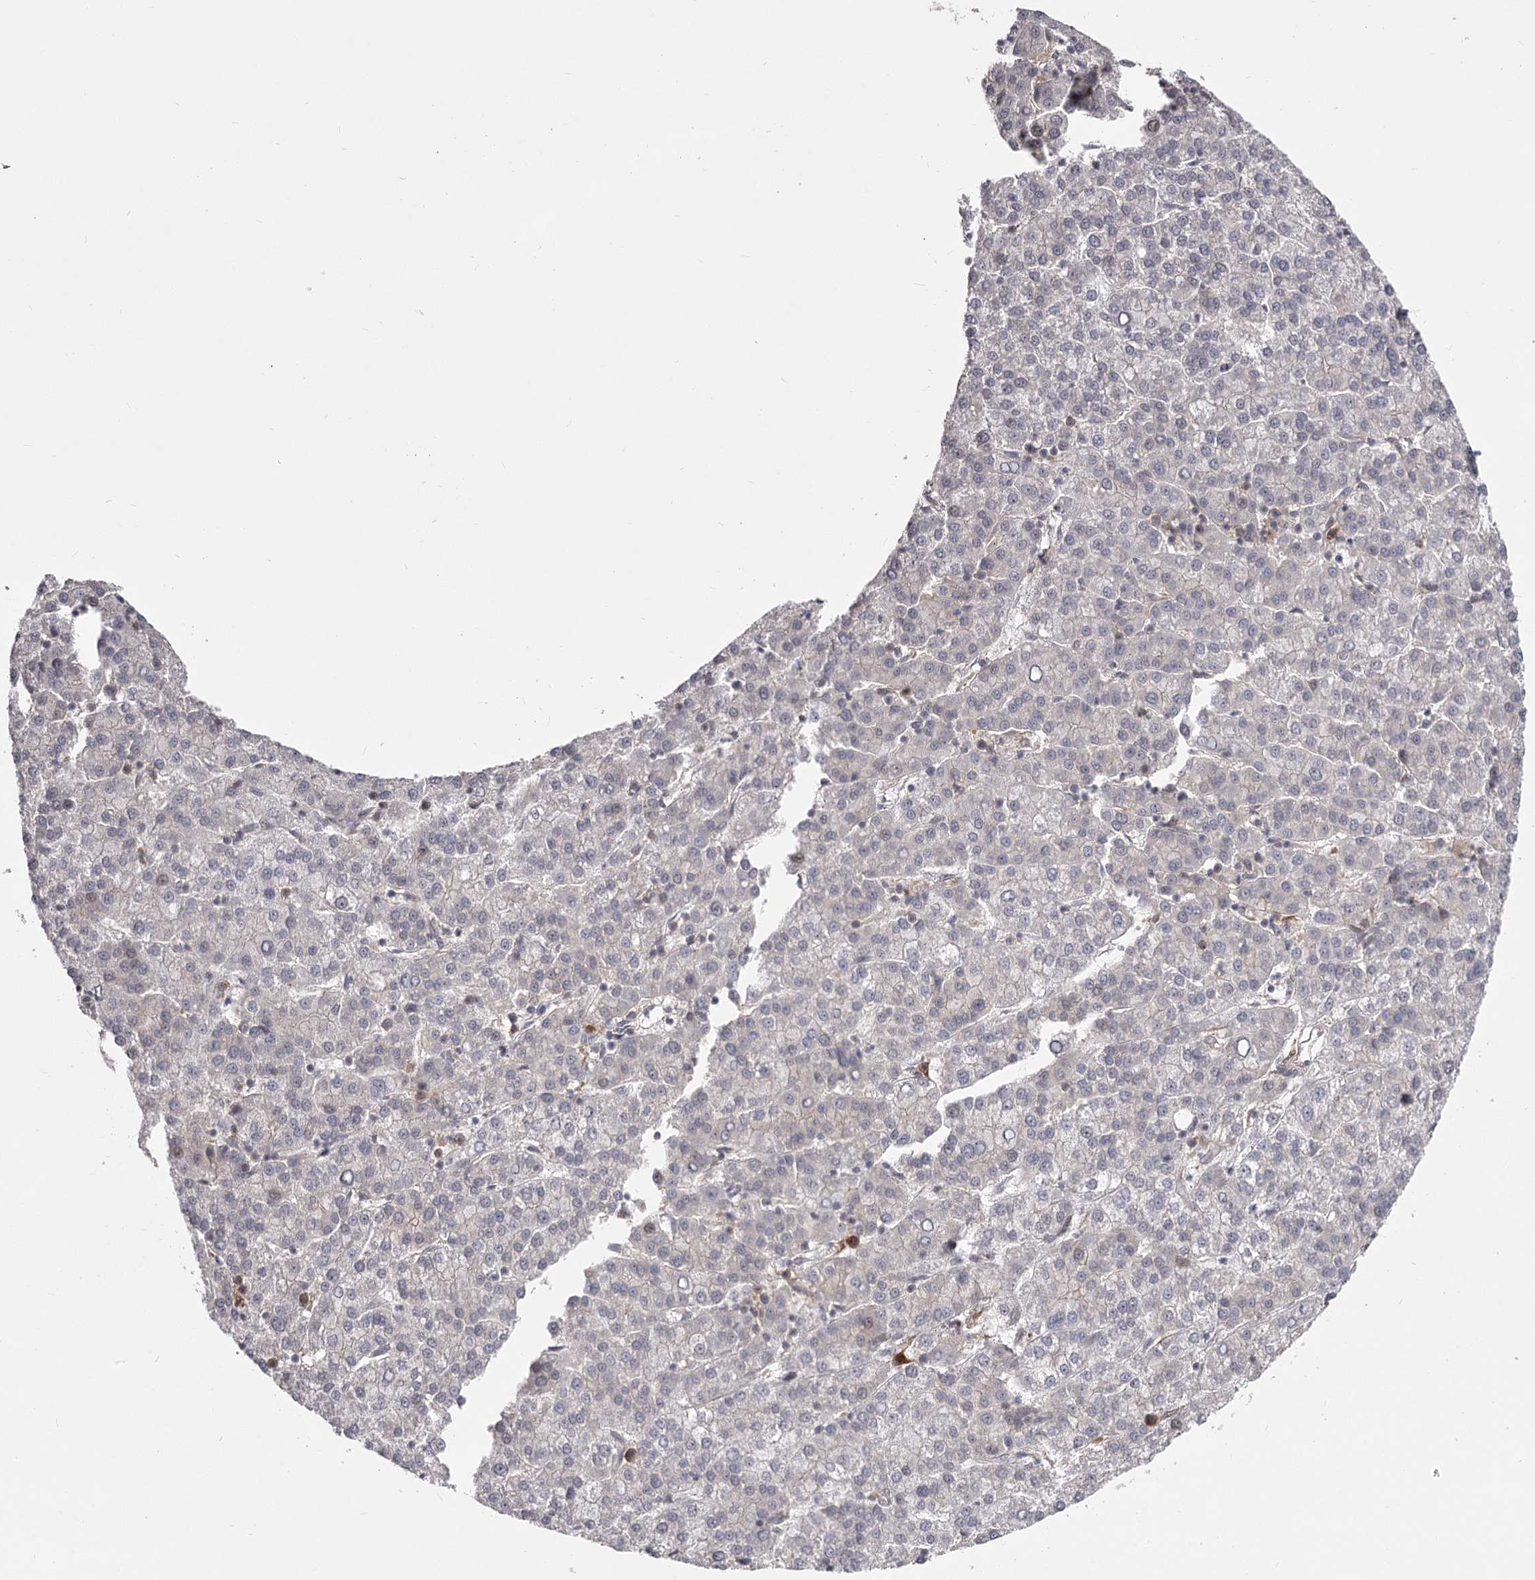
{"staining": {"intensity": "negative", "quantity": "none", "location": "none"}, "tissue": "liver cancer", "cell_type": "Tumor cells", "image_type": "cancer", "snomed": [{"axis": "morphology", "description": "Carcinoma, Hepatocellular, NOS"}, {"axis": "topography", "description": "Liver"}], "caption": "An IHC photomicrograph of liver hepatocellular carcinoma is shown. There is no staining in tumor cells of liver hepatocellular carcinoma. The staining is performed using DAB brown chromogen with nuclei counter-stained in using hematoxylin.", "gene": "CCNG2", "patient": {"sex": "female", "age": 58}}